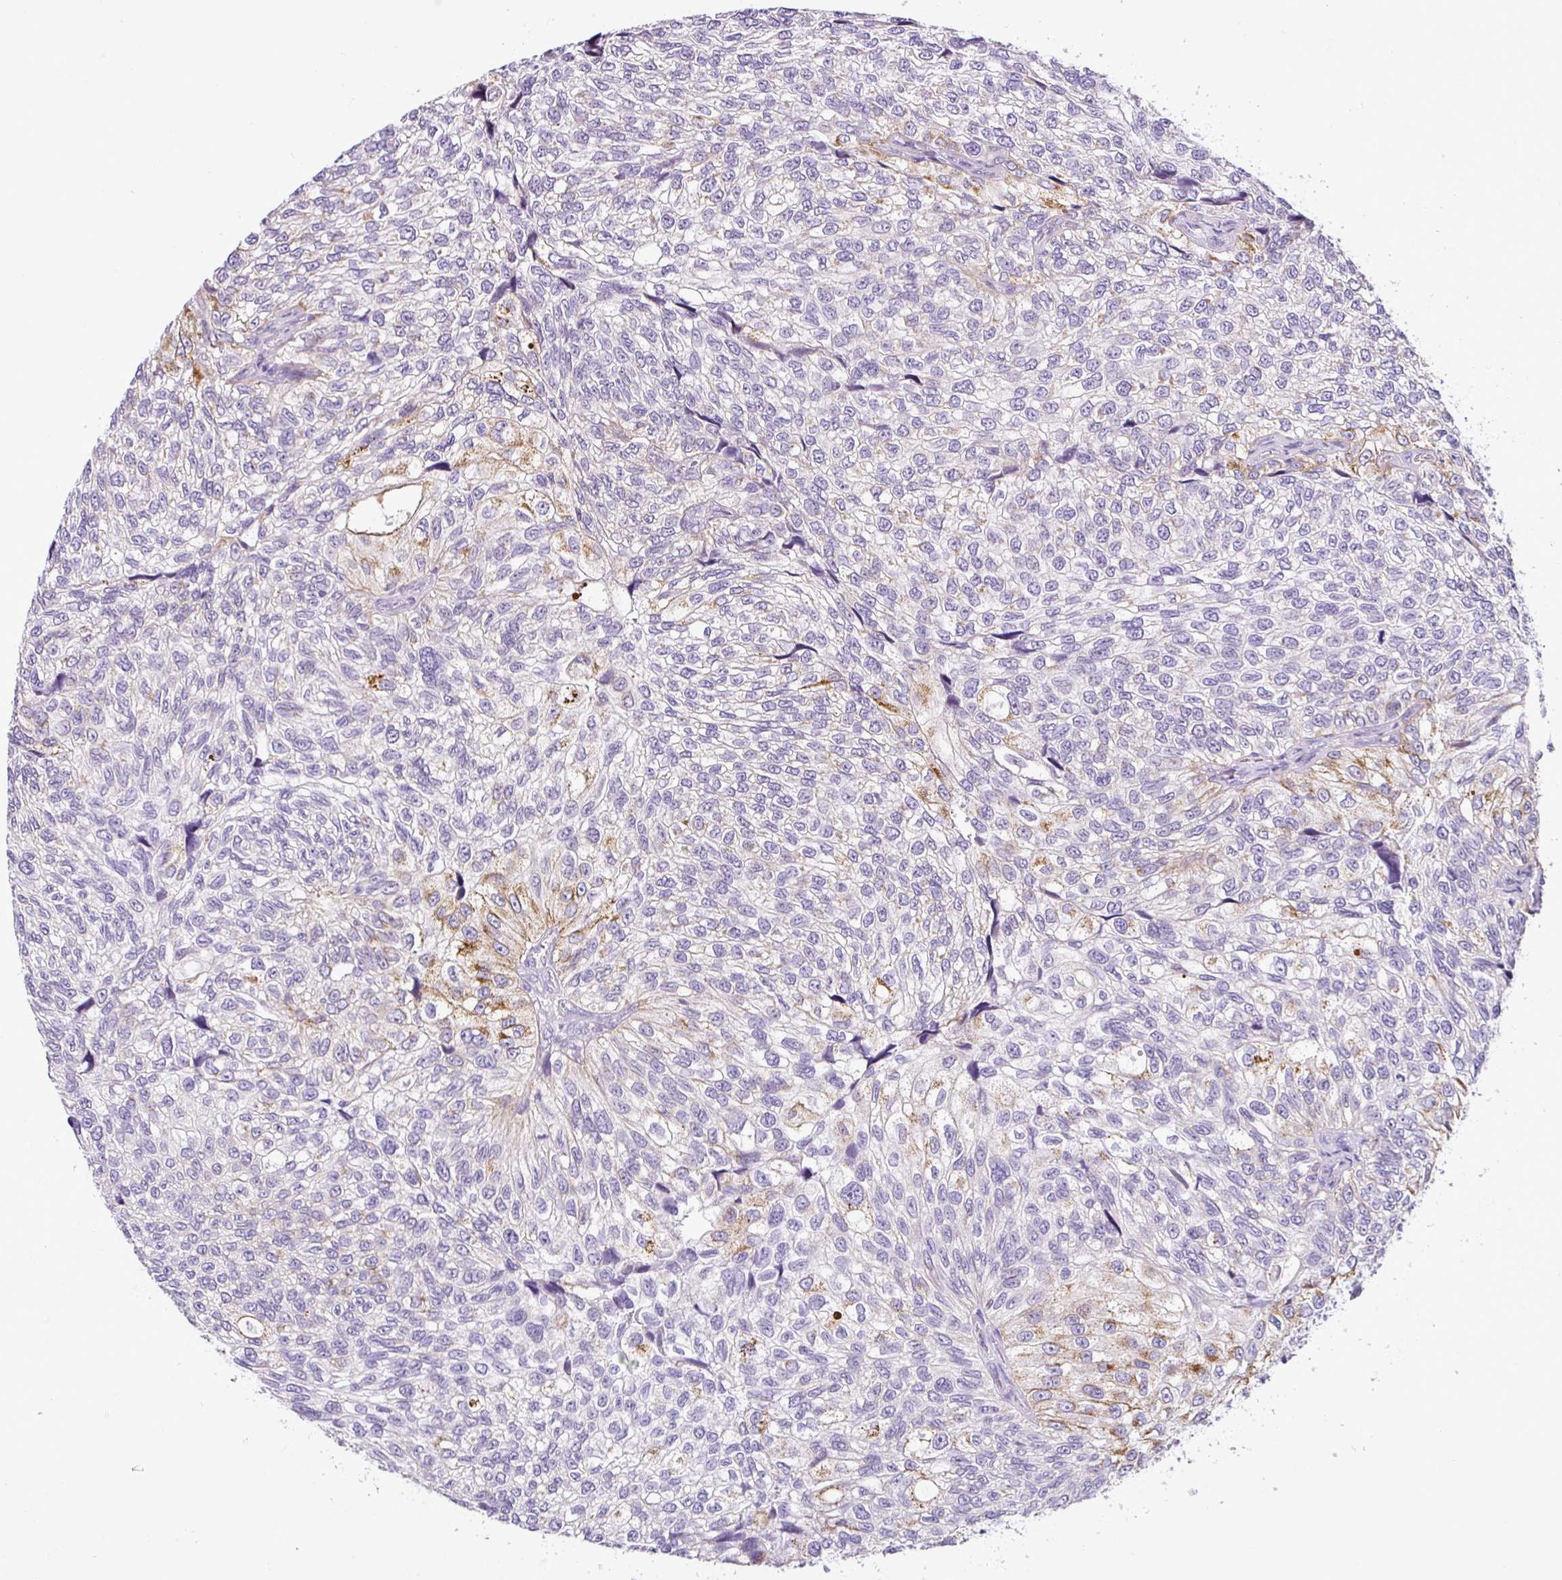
{"staining": {"intensity": "moderate", "quantity": "<25%", "location": "cytoplasmic/membranous"}, "tissue": "urothelial cancer", "cell_type": "Tumor cells", "image_type": "cancer", "snomed": [{"axis": "morphology", "description": "Urothelial carcinoma, NOS"}, {"axis": "topography", "description": "Urinary bladder"}], "caption": "An IHC photomicrograph of neoplastic tissue is shown. Protein staining in brown highlights moderate cytoplasmic/membranous positivity in urothelial cancer within tumor cells.", "gene": "HMCN2", "patient": {"sex": "male", "age": 87}}